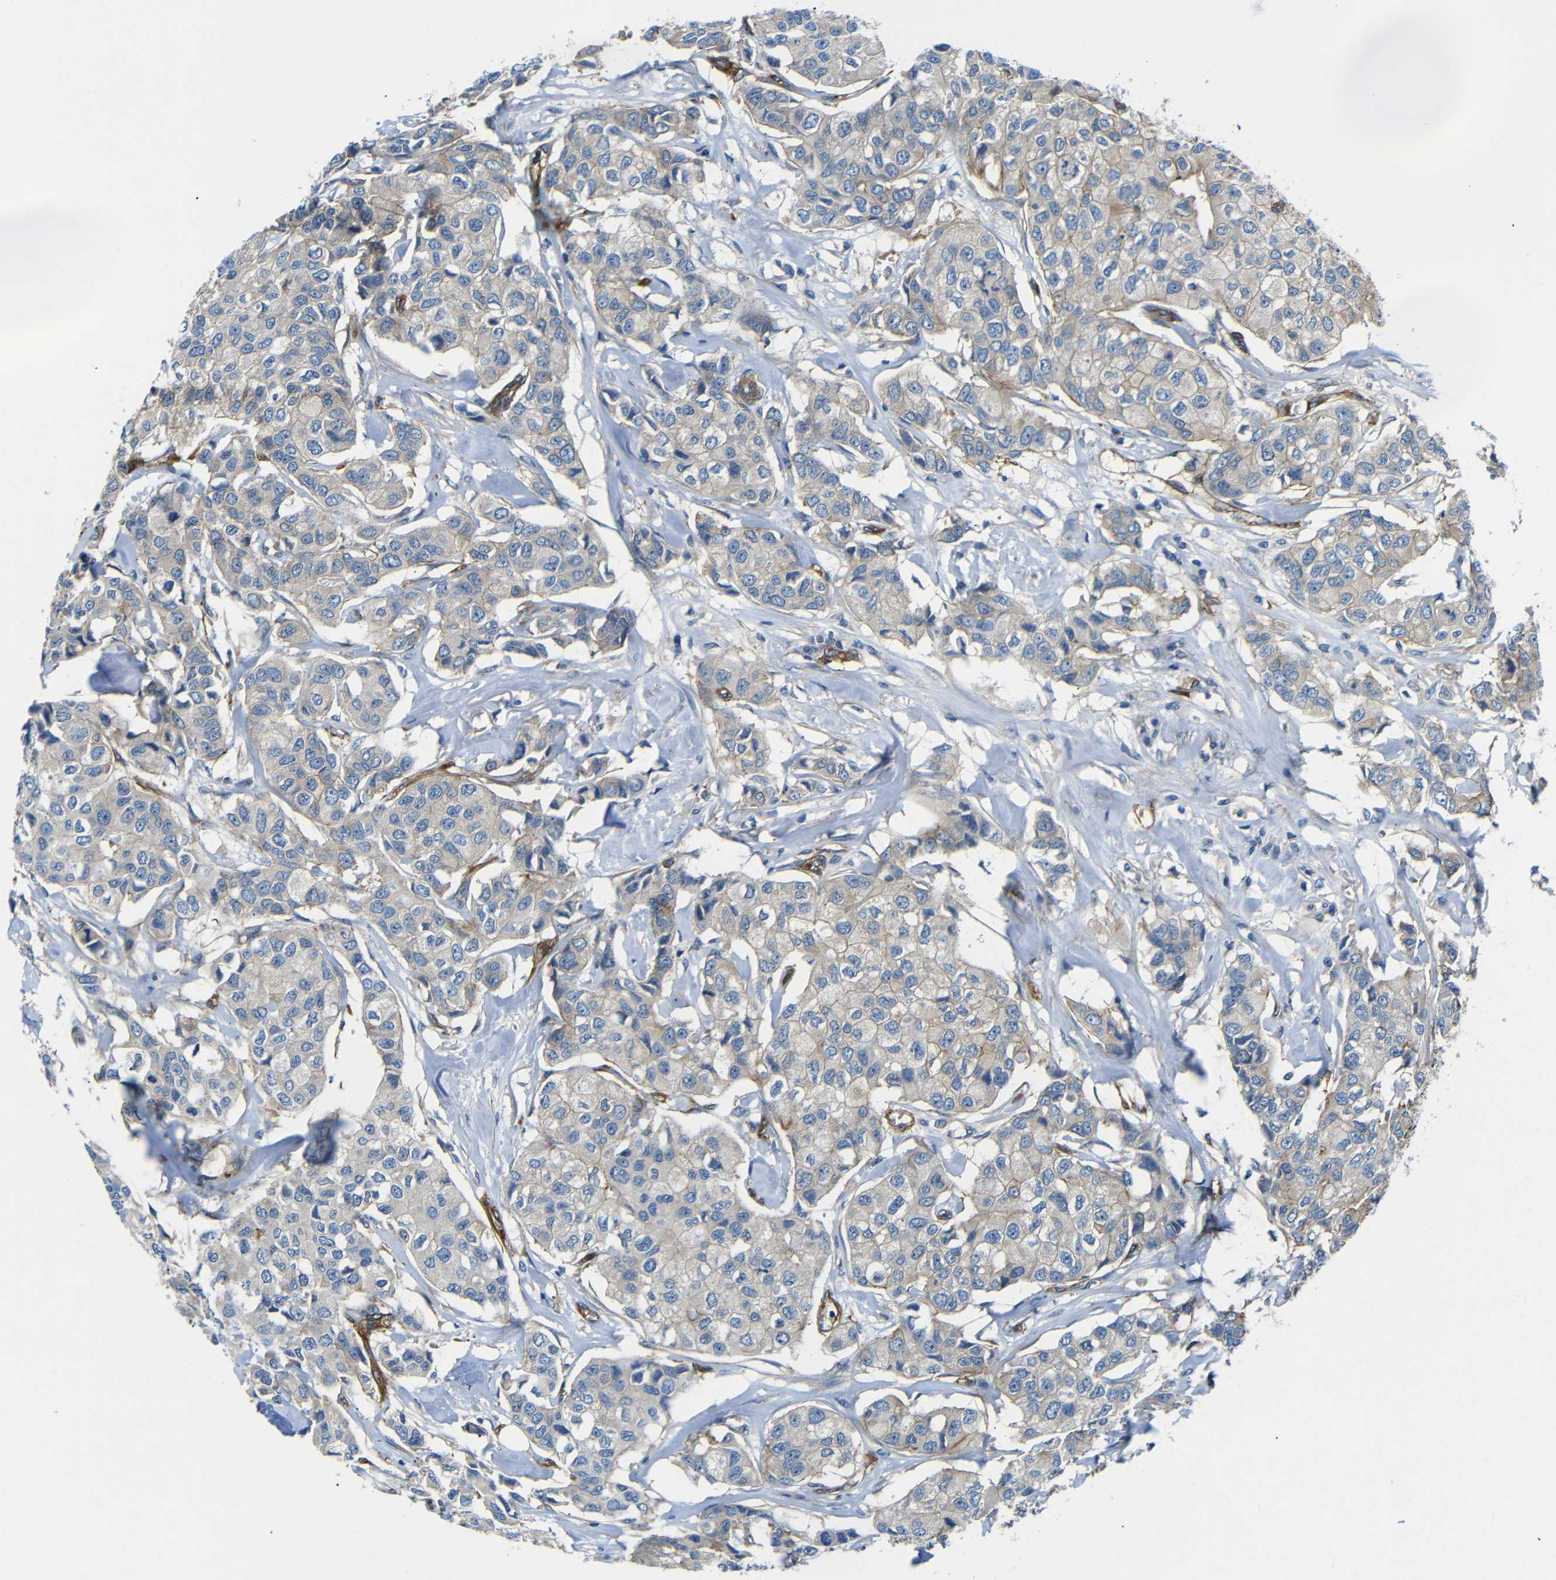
{"staining": {"intensity": "weak", "quantity": ">75%", "location": "cytoplasmic/membranous"}, "tissue": "breast cancer", "cell_type": "Tumor cells", "image_type": "cancer", "snomed": [{"axis": "morphology", "description": "Duct carcinoma"}, {"axis": "topography", "description": "Breast"}], "caption": "Immunohistochemical staining of breast cancer displays weak cytoplasmic/membranous protein staining in about >75% of tumor cells. (Brightfield microscopy of DAB IHC at high magnification).", "gene": "MYO1B", "patient": {"sex": "female", "age": 80}}